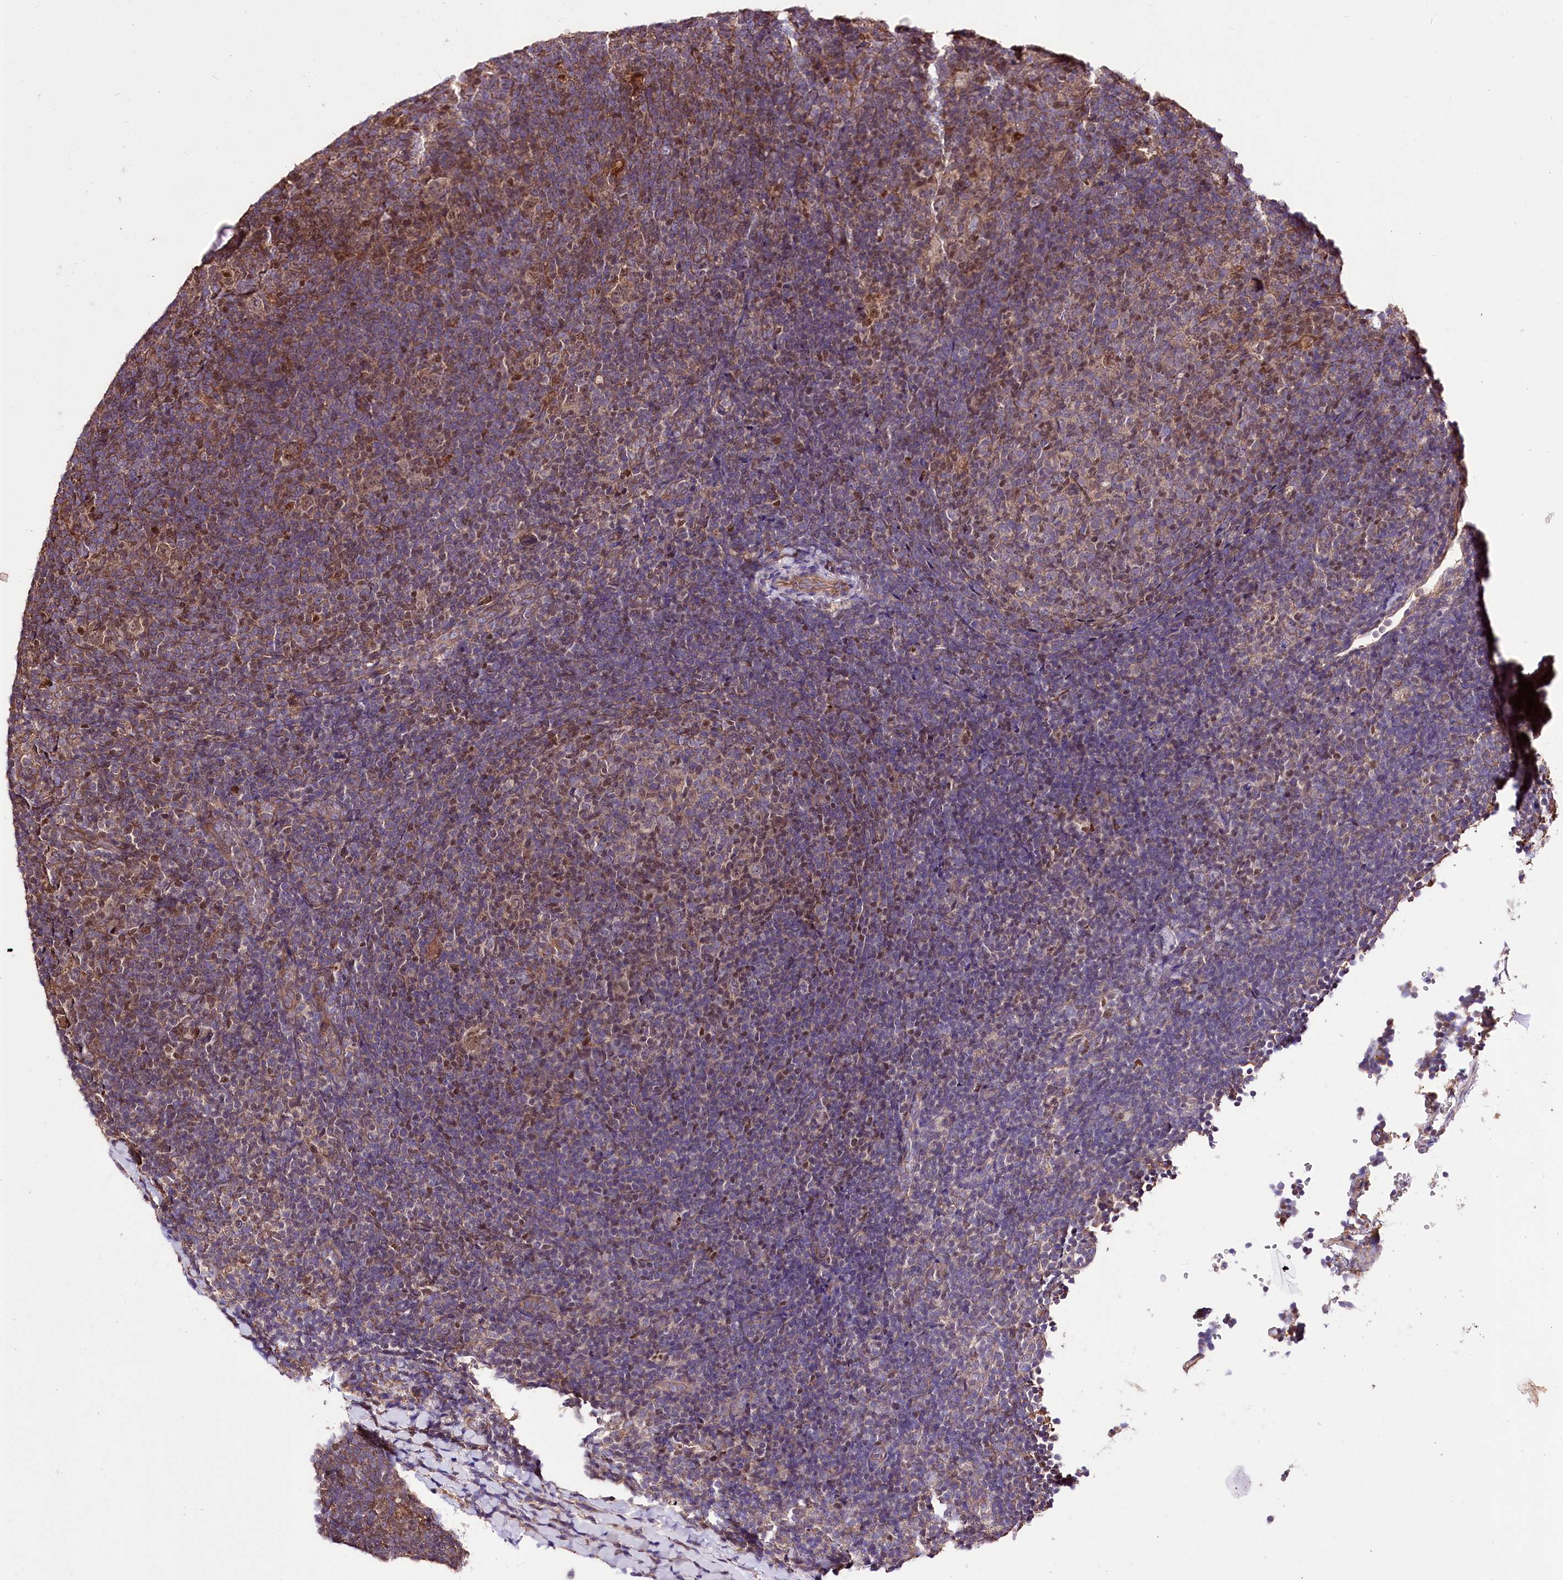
{"staining": {"intensity": "weak", "quantity": ">75%", "location": "cytoplasmic/membranous"}, "tissue": "lymphoma", "cell_type": "Tumor cells", "image_type": "cancer", "snomed": [{"axis": "morphology", "description": "Hodgkin's disease, NOS"}, {"axis": "topography", "description": "Lymph node"}], "caption": "Immunohistochemical staining of Hodgkin's disease demonstrates weak cytoplasmic/membranous protein positivity in about >75% of tumor cells.", "gene": "WWC1", "patient": {"sex": "female", "age": 57}}